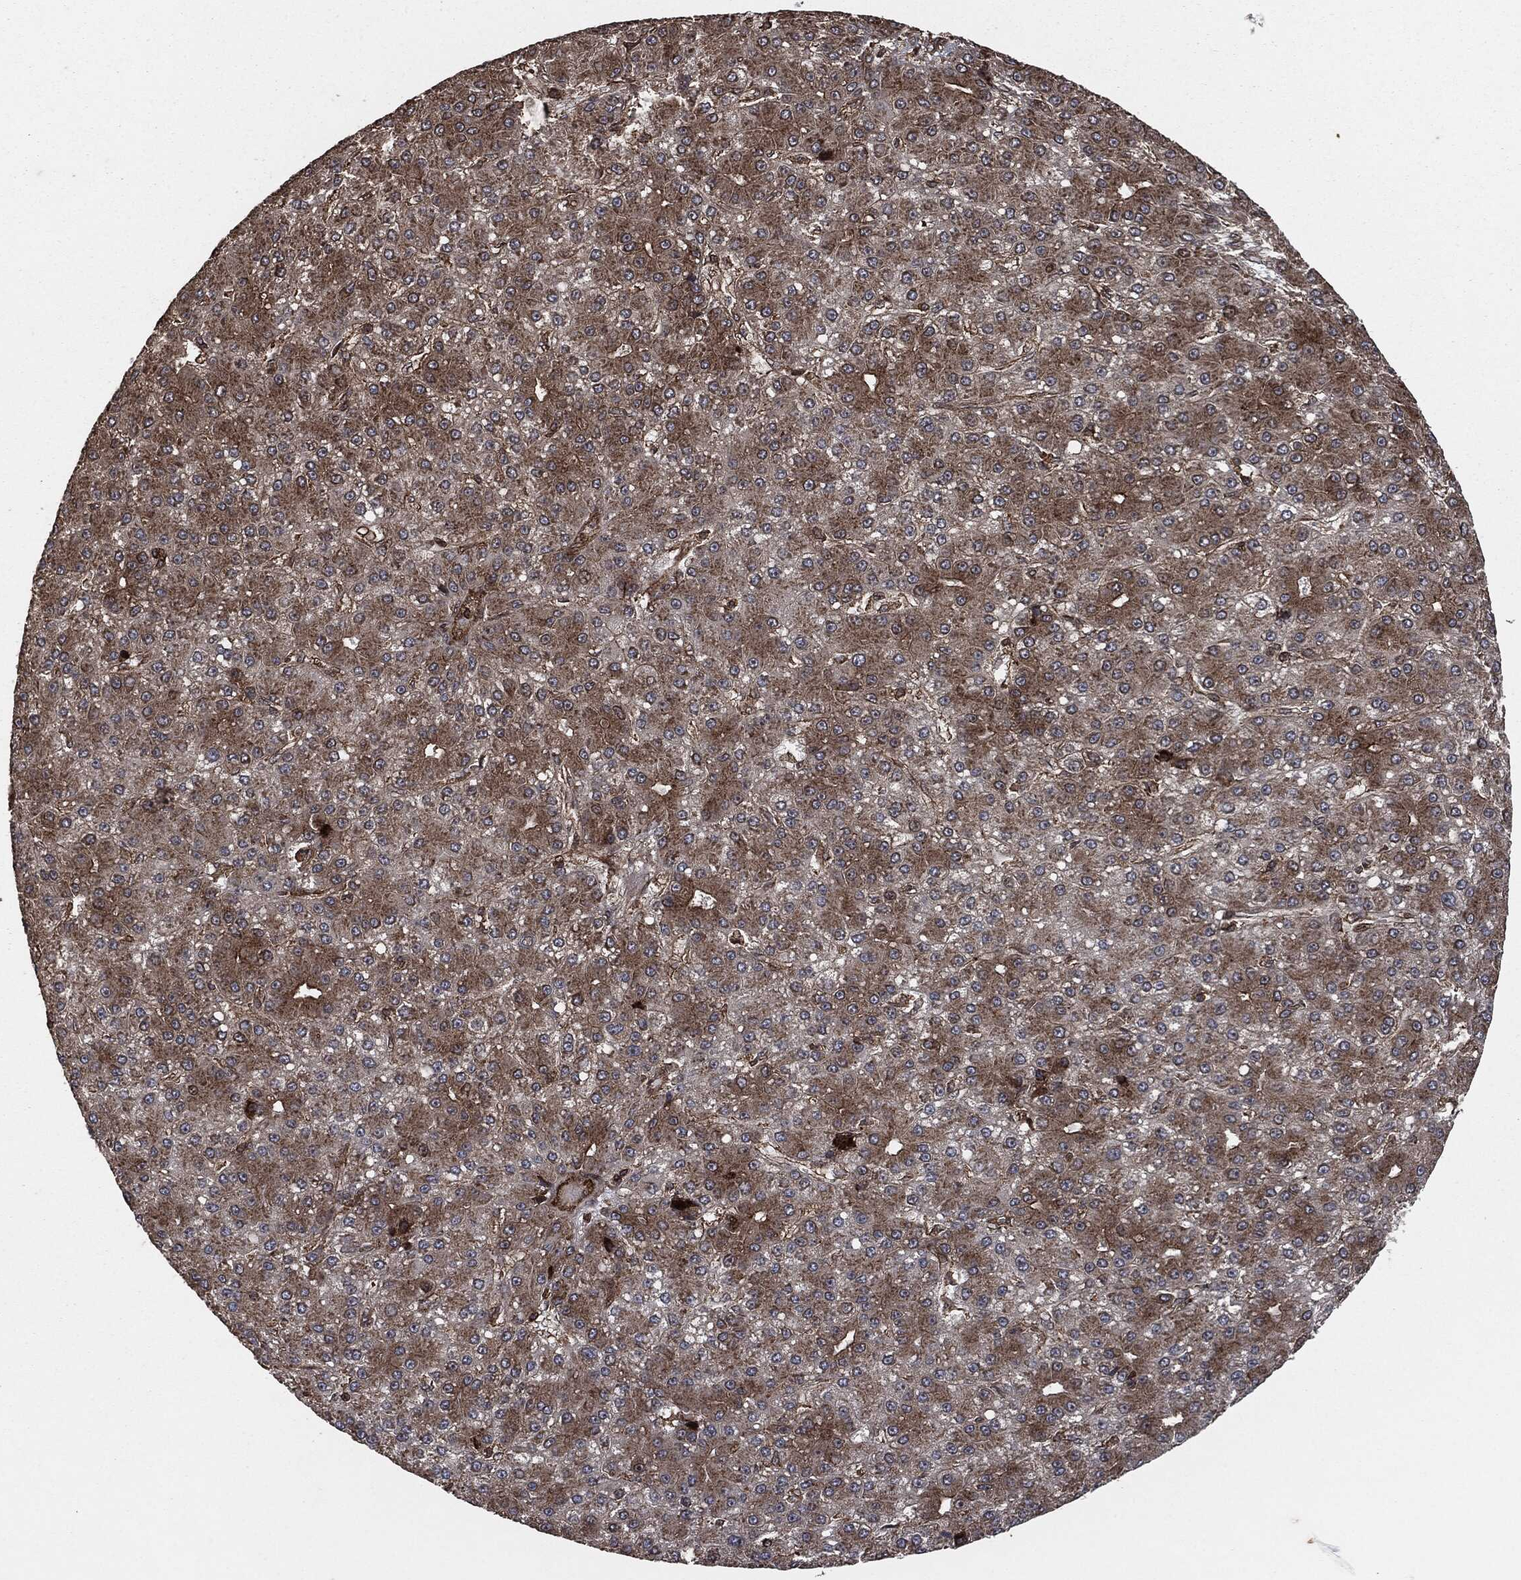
{"staining": {"intensity": "weak", "quantity": ">75%", "location": "cytoplasmic/membranous"}, "tissue": "liver cancer", "cell_type": "Tumor cells", "image_type": "cancer", "snomed": [{"axis": "morphology", "description": "Carcinoma, Hepatocellular, NOS"}, {"axis": "topography", "description": "Liver"}], "caption": "This image demonstrates IHC staining of liver cancer, with low weak cytoplasmic/membranous staining in approximately >75% of tumor cells.", "gene": "IFIT1", "patient": {"sex": "male", "age": 67}}